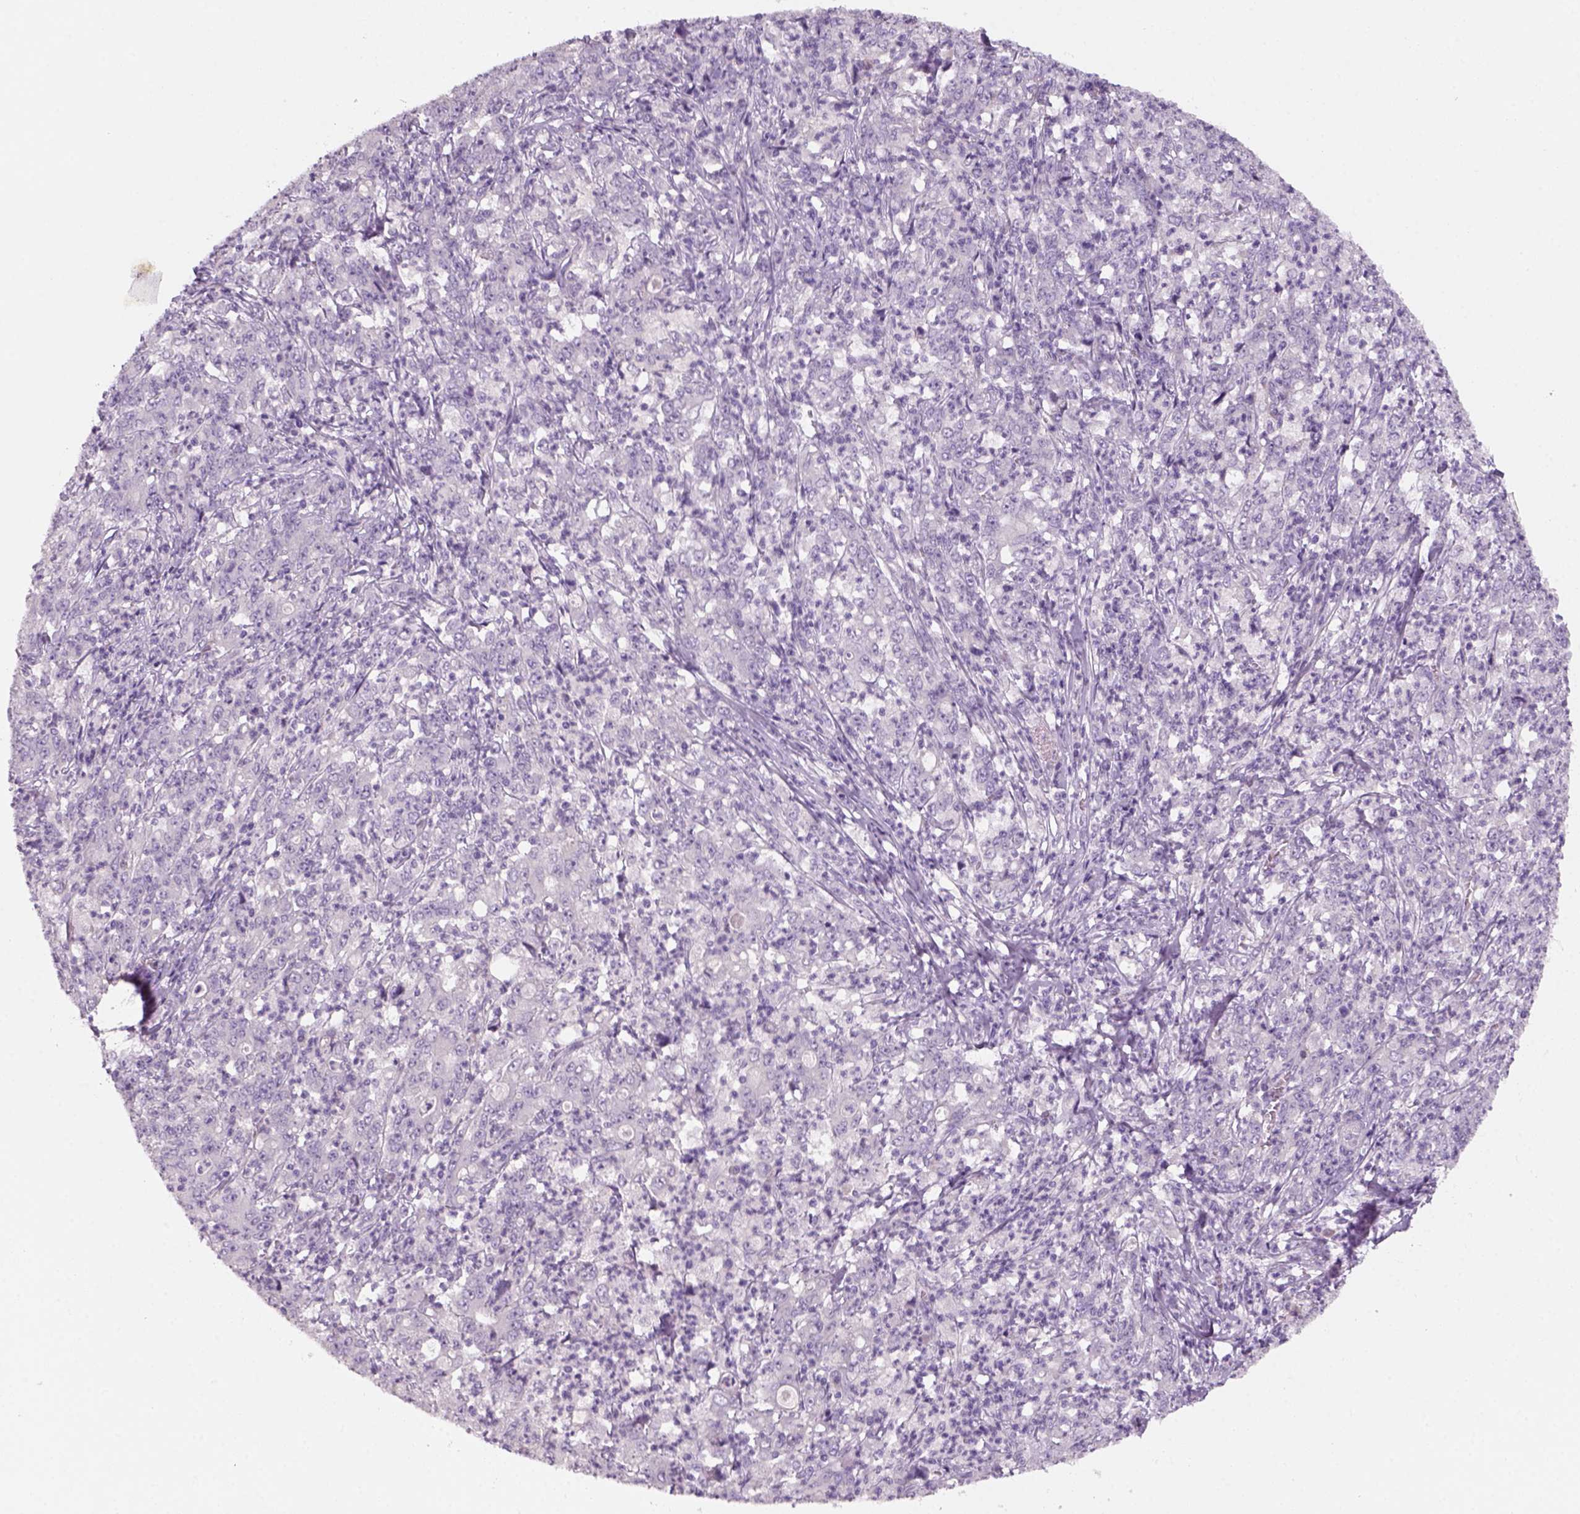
{"staining": {"intensity": "negative", "quantity": "none", "location": "none"}, "tissue": "stomach cancer", "cell_type": "Tumor cells", "image_type": "cancer", "snomed": [{"axis": "morphology", "description": "Adenocarcinoma, NOS"}, {"axis": "topography", "description": "Stomach, lower"}], "caption": "An immunohistochemistry histopathology image of stomach adenocarcinoma is shown. There is no staining in tumor cells of stomach adenocarcinoma.", "gene": "KRT25", "patient": {"sex": "female", "age": 71}}